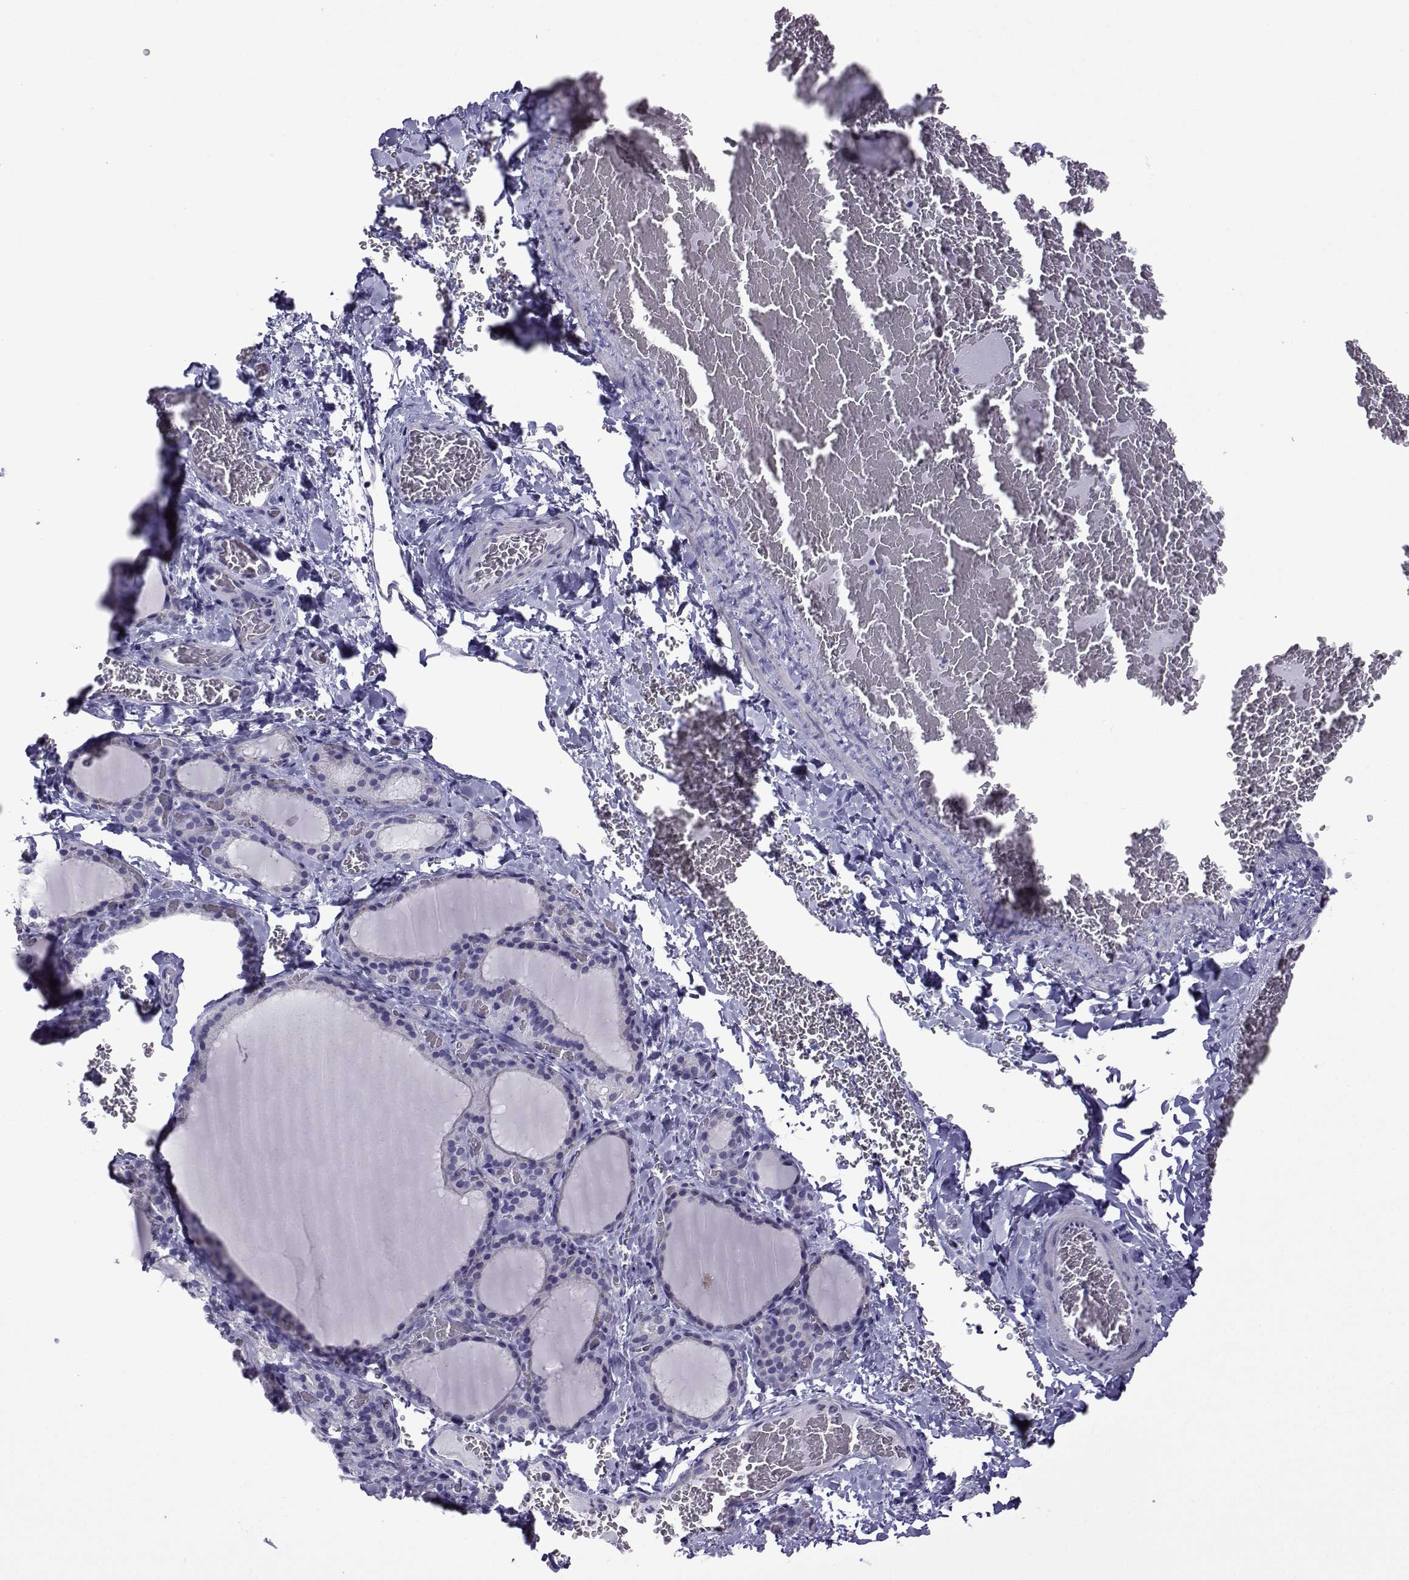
{"staining": {"intensity": "negative", "quantity": "none", "location": "none"}, "tissue": "thyroid gland", "cell_type": "Glandular cells", "image_type": "normal", "snomed": [{"axis": "morphology", "description": "Normal tissue, NOS"}, {"axis": "morphology", "description": "Hyperplasia, NOS"}, {"axis": "topography", "description": "Thyroid gland"}], "caption": "Glandular cells are negative for brown protein staining in unremarkable thyroid gland. (Stains: DAB (3,3'-diaminobenzidine) immunohistochemistry (IHC) with hematoxylin counter stain, Microscopy: brightfield microscopy at high magnification).", "gene": "CFAP70", "patient": {"sex": "female", "age": 27}}